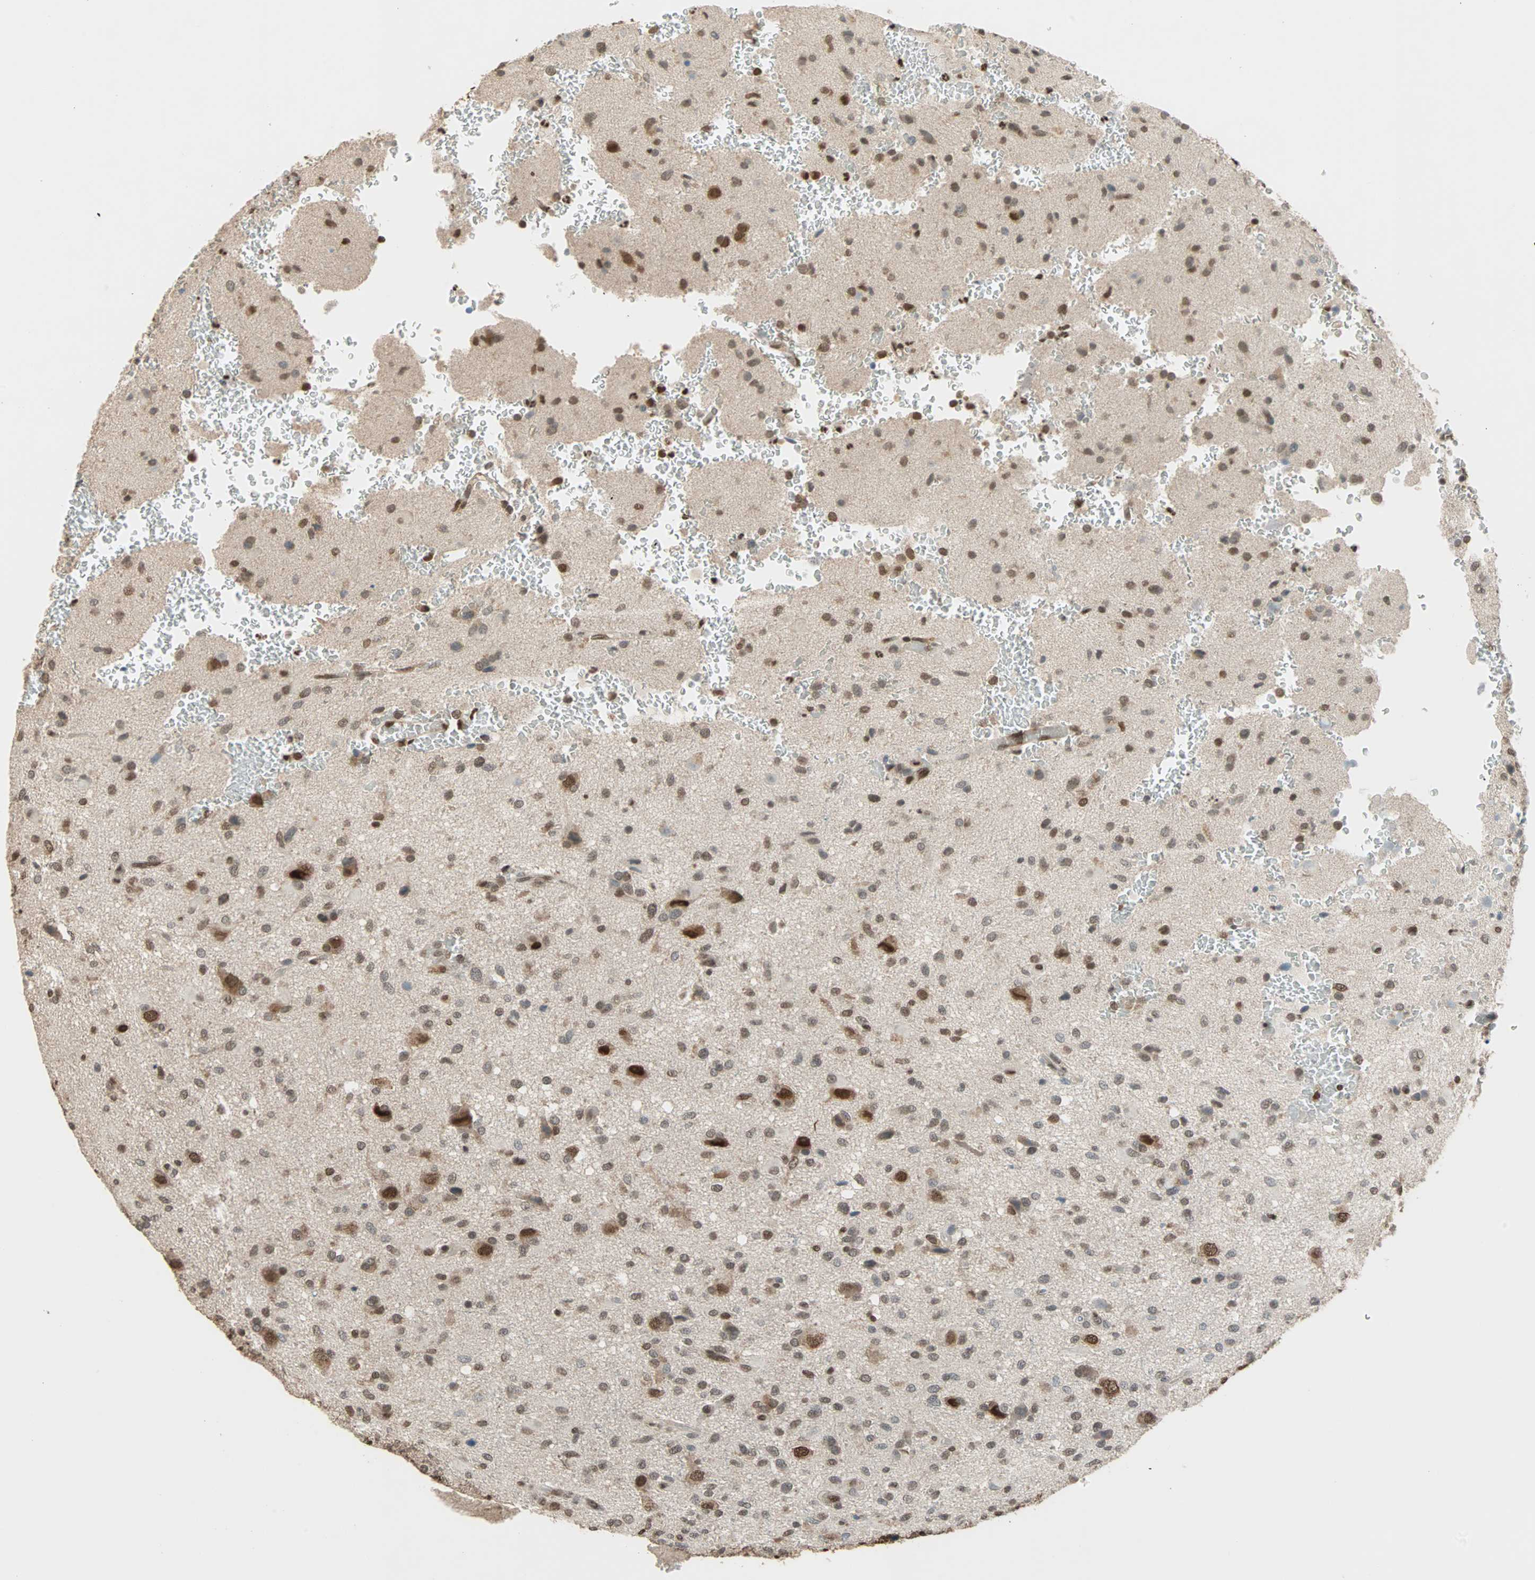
{"staining": {"intensity": "moderate", "quantity": ">75%", "location": "nuclear"}, "tissue": "glioma", "cell_type": "Tumor cells", "image_type": "cancer", "snomed": [{"axis": "morphology", "description": "Glioma, malignant, High grade"}, {"axis": "topography", "description": "Brain"}], "caption": "A histopathology image of glioma stained for a protein demonstrates moderate nuclear brown staining in tumor cells. (brown staining indicates protein expression, while blue staining denotes nuclei).", "gene": "DAZAP1", "patient": {"sex": "male", "age": 71}}